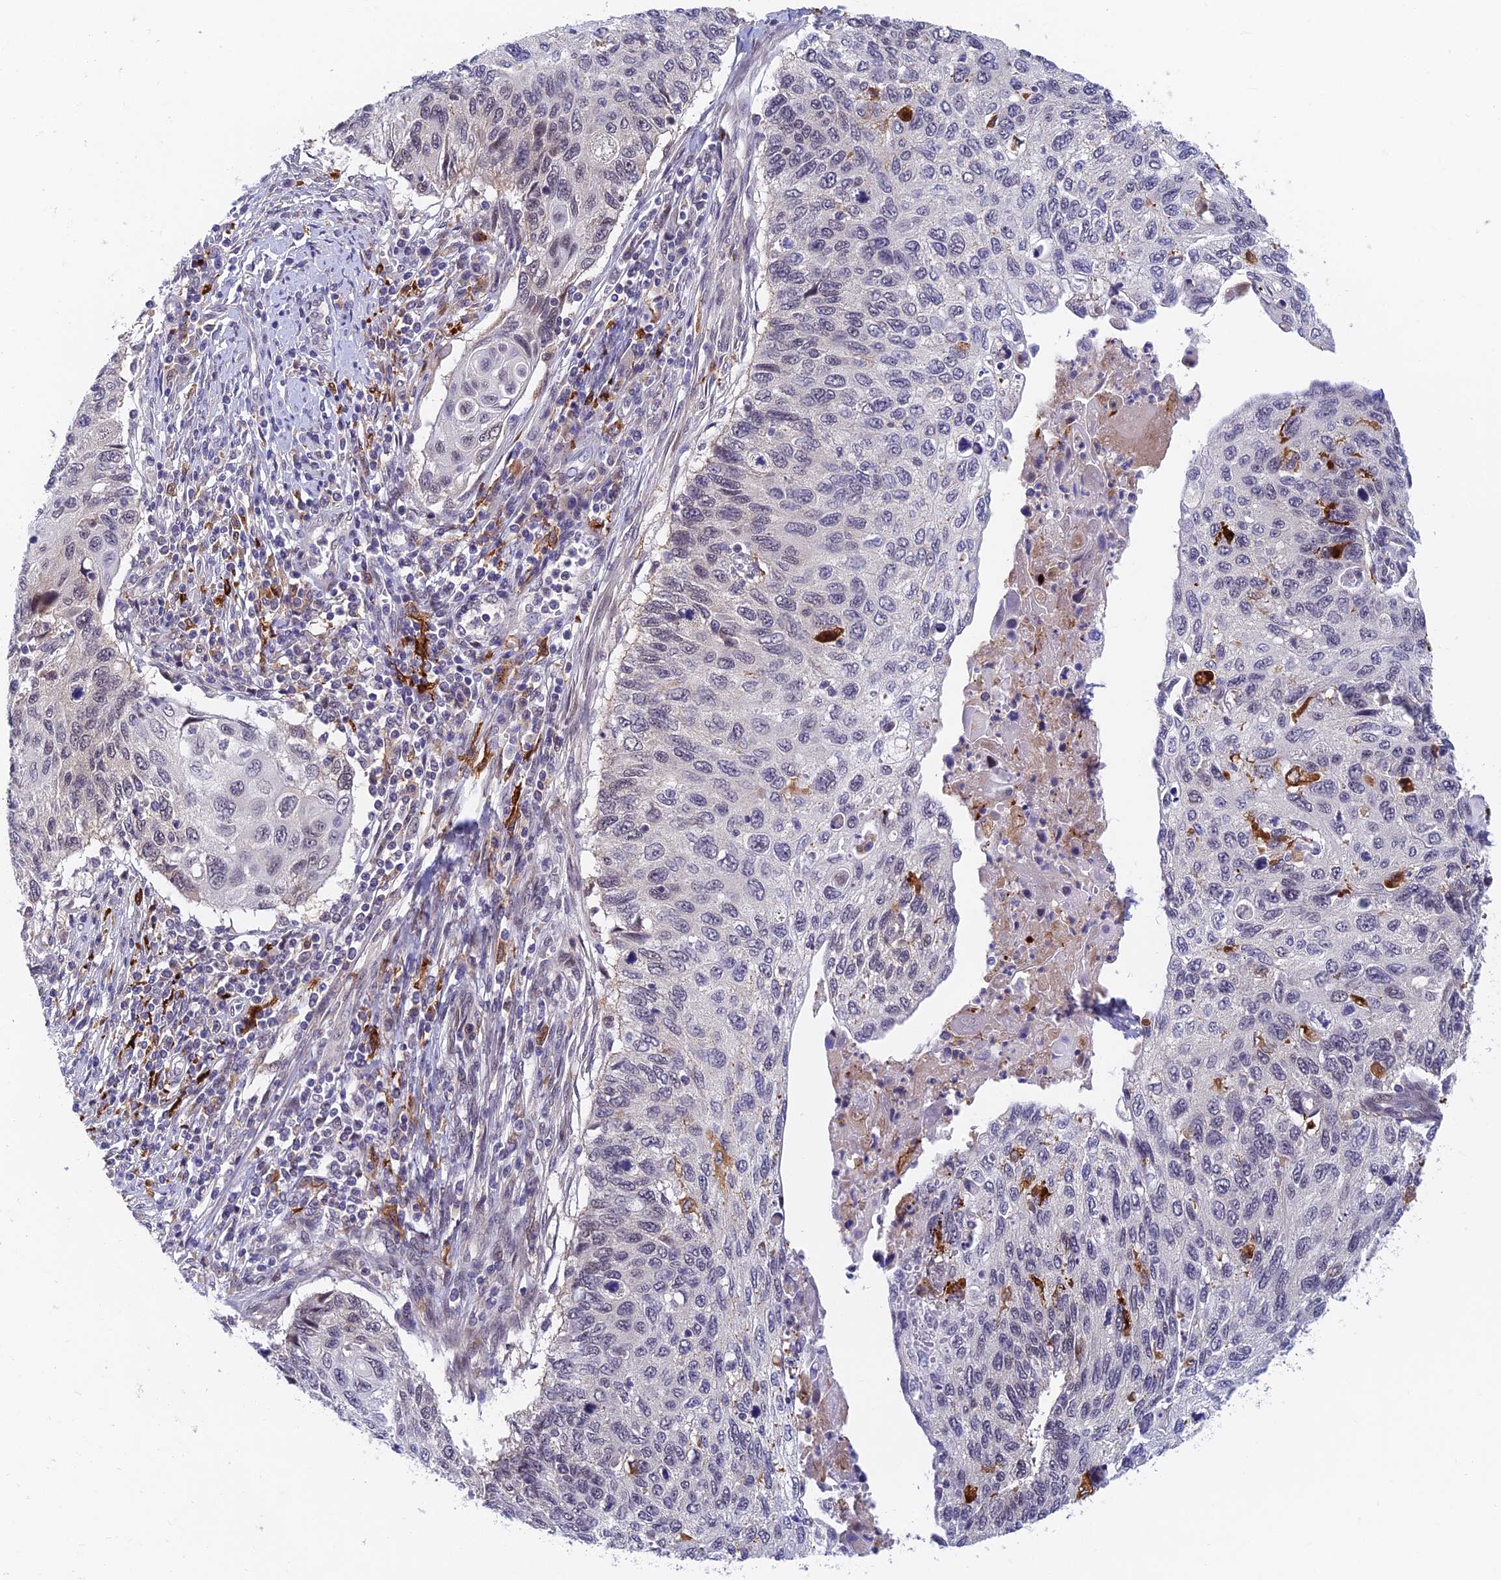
{"staining": {"intensity": "negative", "quantity": "none", "location": "none"}, "tissue": "cervical cancer", "cell_type": "Tumor cells", "image_type": "cancer", "snomed": [{"axis": "morphology", "description": "Squamous cell carcinoma, NOS"}, {"axis": "topography", "description": "Cervix"}], "caption": "Human squamous cell carcinoma (cervical) stained for a protein using IHC reveals no positivity in tumor cells.", "gene": "NSMCE1", "patient": {"sex": "female", "age": 70}}